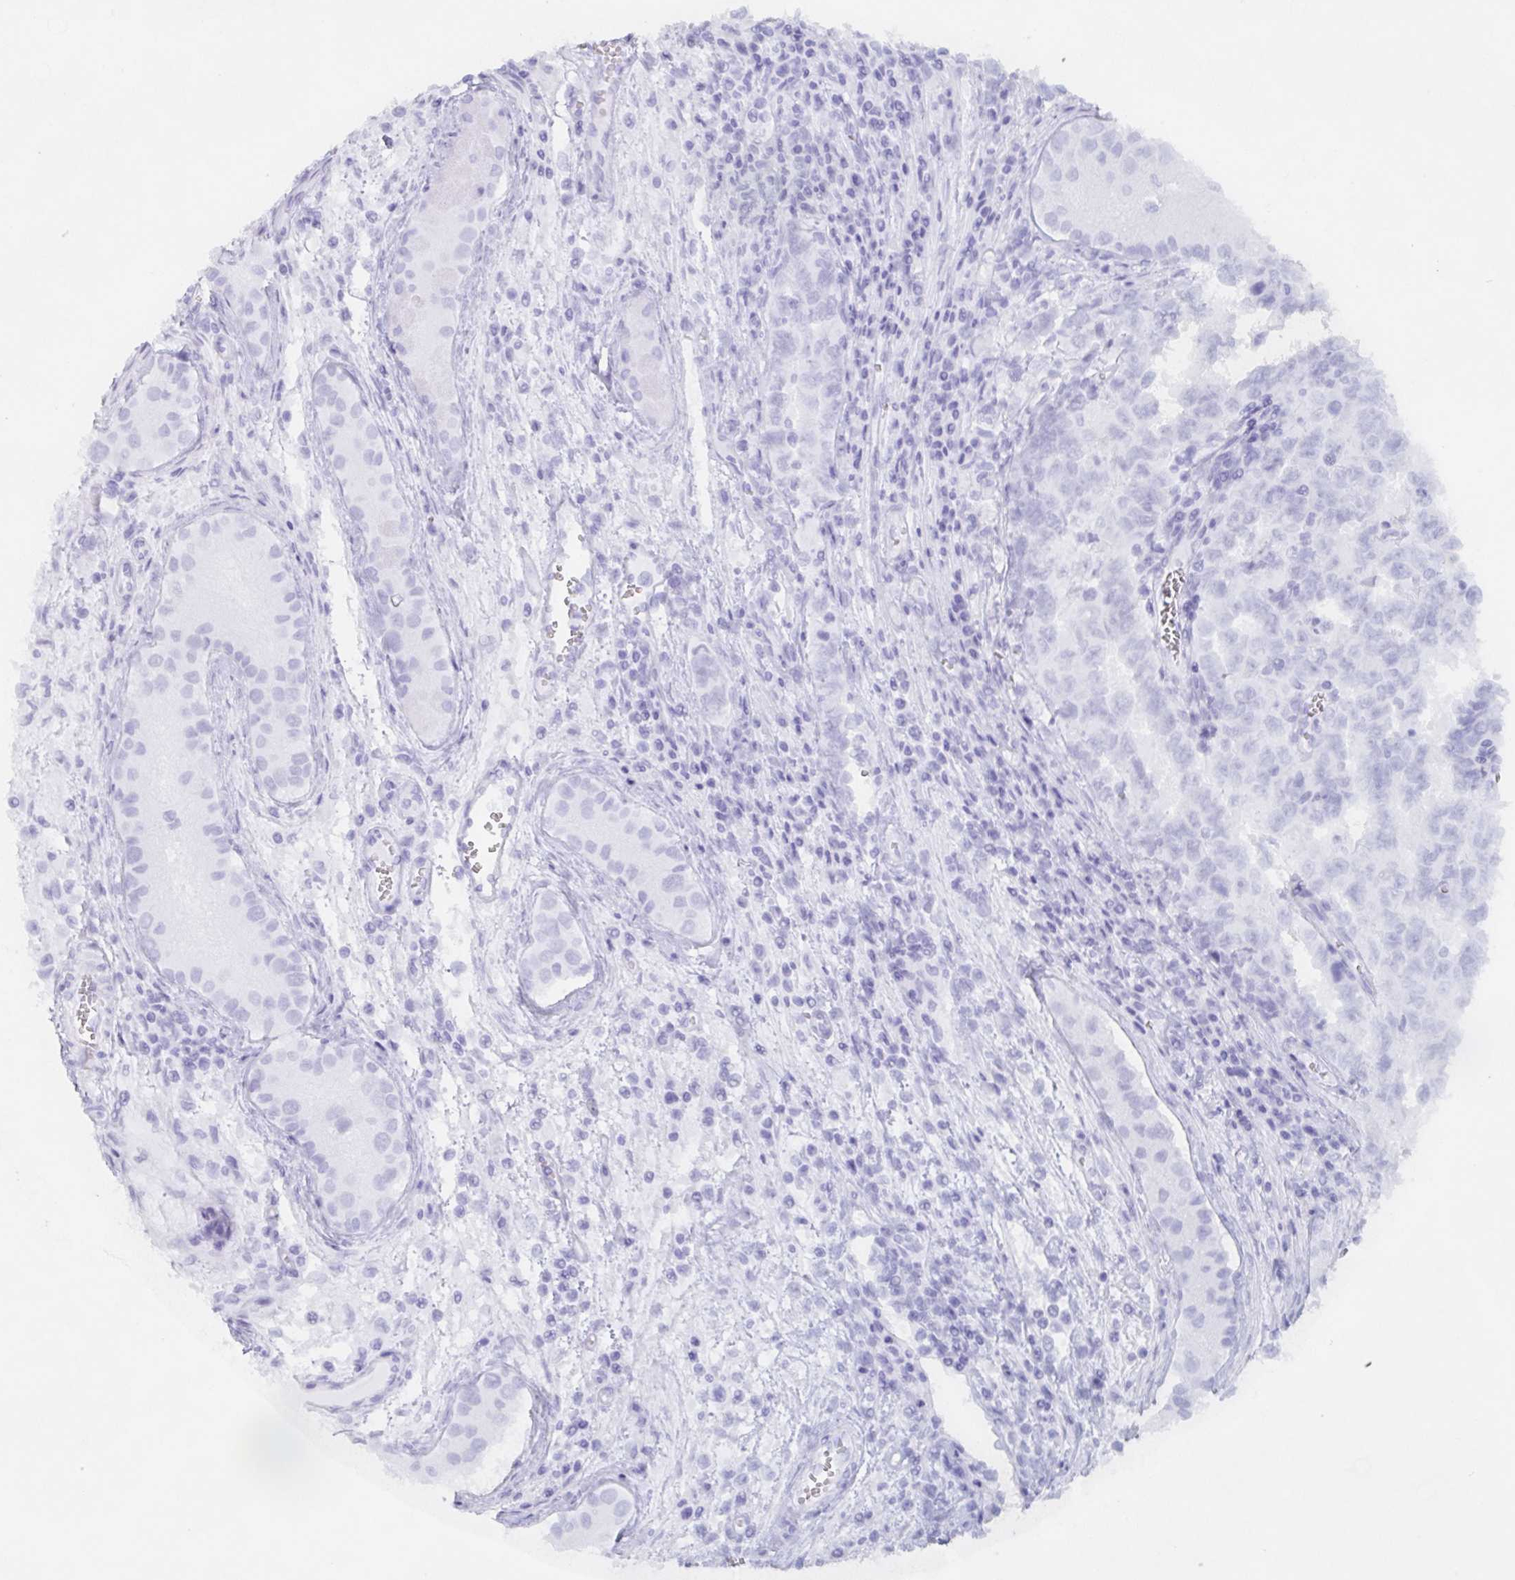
{"staining": {"intensity": "negative", "quantity": "none", "location": "none"}, "tissue": "testis cancer", "cell_type": "Tumor cells", "image_type": "cancer", "snomed": [{"axis": "morphology", "description": "Carcinoma, Embryonal, NOS"}, {"axis": "topography", "description": "Testis"}], "caption": "High power microscopy image of an IHC micrograph of testis embryonal carcinoma, revealing no significant staining in tumor cells. The staining is performed using DAB (3,3'-diaminobenzidine) brown chromogen with nuclei counter-stained in using hematoxylin.", "gene": "POU2F3", "patient": {"sex": "male", "age": 24}}